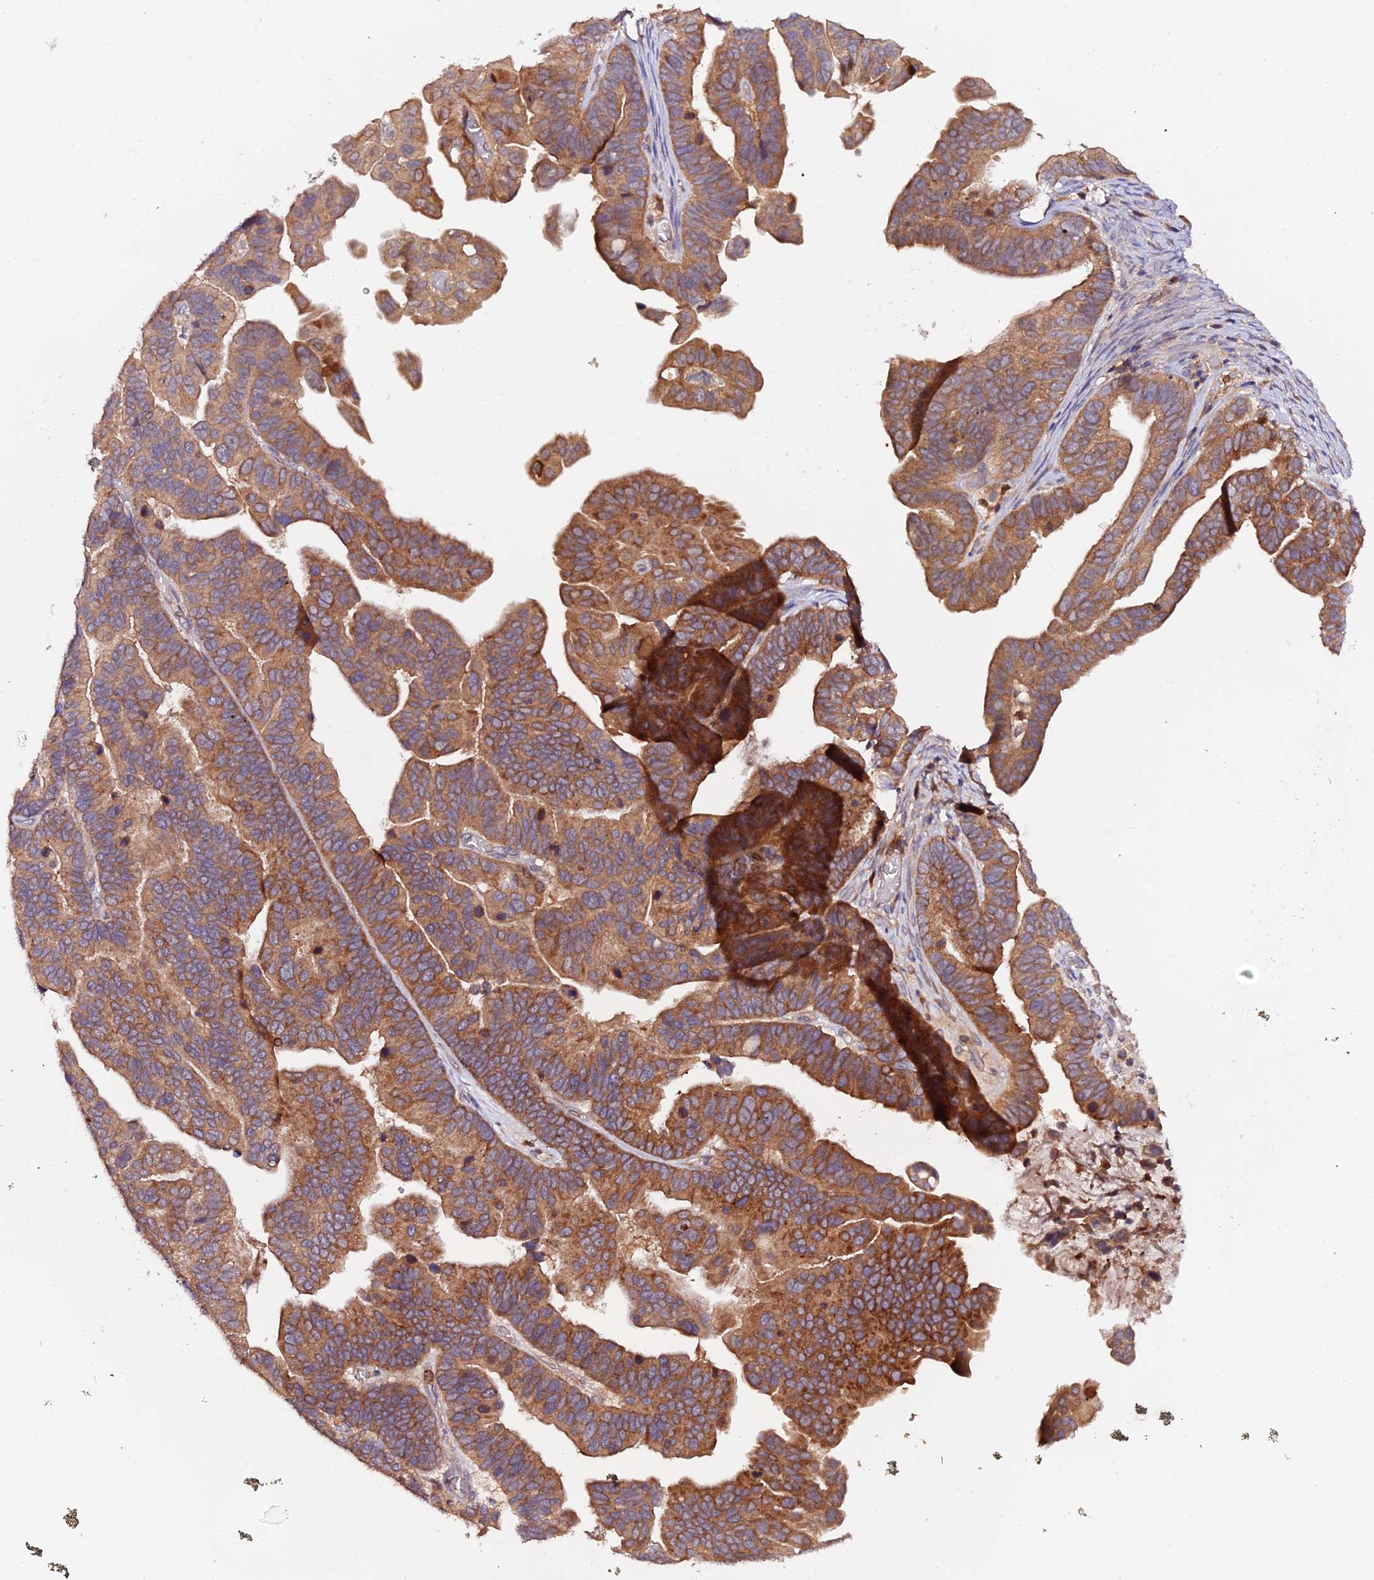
{"staining": {"intensity": "moderate", "quantity": ">75%", "location": "cytoplasmic/membranous"}, "tissue": "ovarian cancer", "cell_type": "Tumor cells", "image_type": "cancer", "snomed": [{"axis": "morphology", "description": "Cystadenocarcinoma, serous, NOS"}, {"axis": "topography", "description": "Ovary"}], "caption": "Approximately >75% of tumor cells in ovarian cancer demonstrate moderate cytoplasmic/membranous protein staining as visualized by brown immunohistochemical staining.", "gene": "TRIM26", "patient": {"sex": "female", "age": 56}}